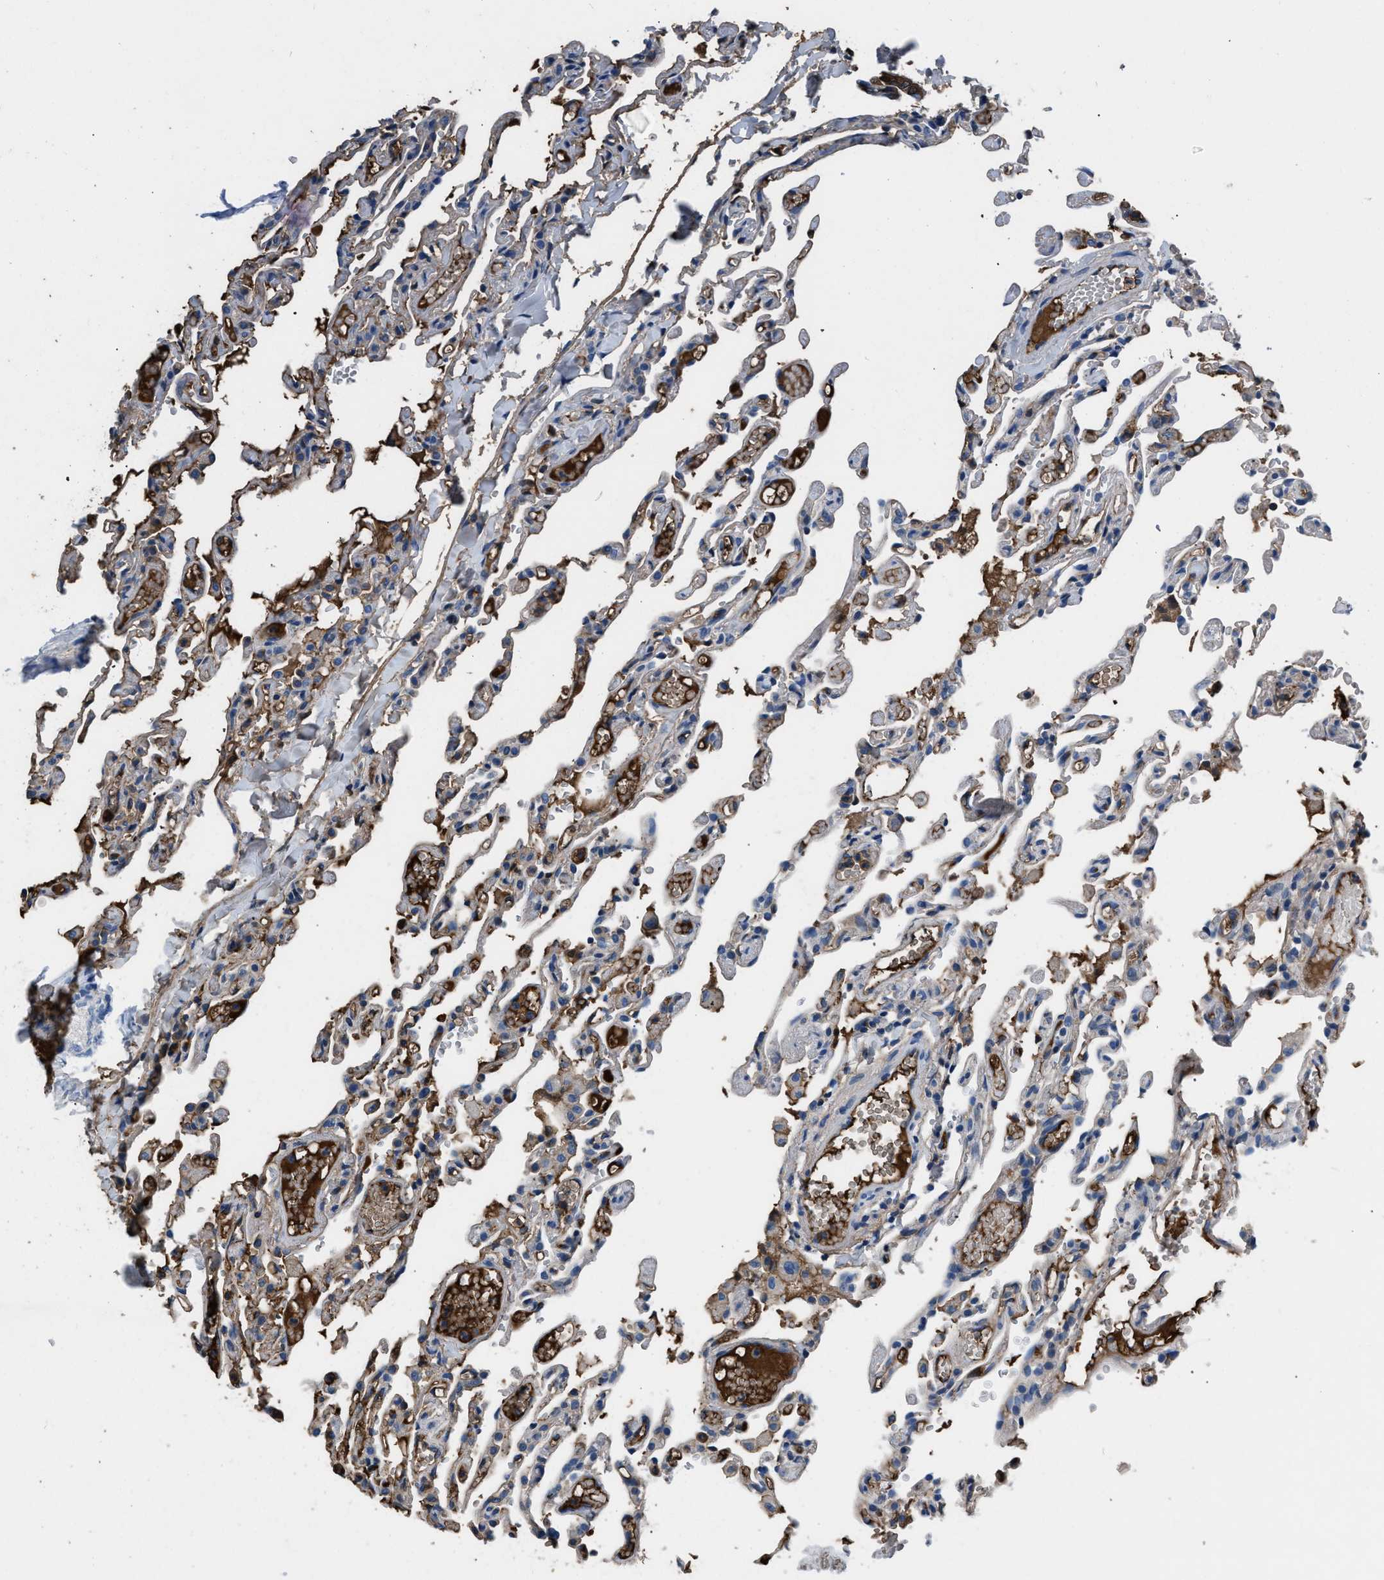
{"staining": {"intensity": "strong", "quantity": "<25%", "location": "cytoplasmic/membranous"}, "tissue": "lung", "cell_type": "Alveolar cells", "image_type": "normal", "snomed": [{"axis": "morphology", "description": "Normal tissue, NOS"}, {"axis": "topography", "description": "Lung"}], "caption": "A histopathology image of human lung stained for a protein exhibits strong cytoplasmic/membranous brown staining in alveolar cells. The protein of interest is stained brown, and the nuclei are stained in blue (DAB IHC with brightfield microscopy, high magnification).", "gene": "STC1", "patient": {"sex": "male", "age": 21}}